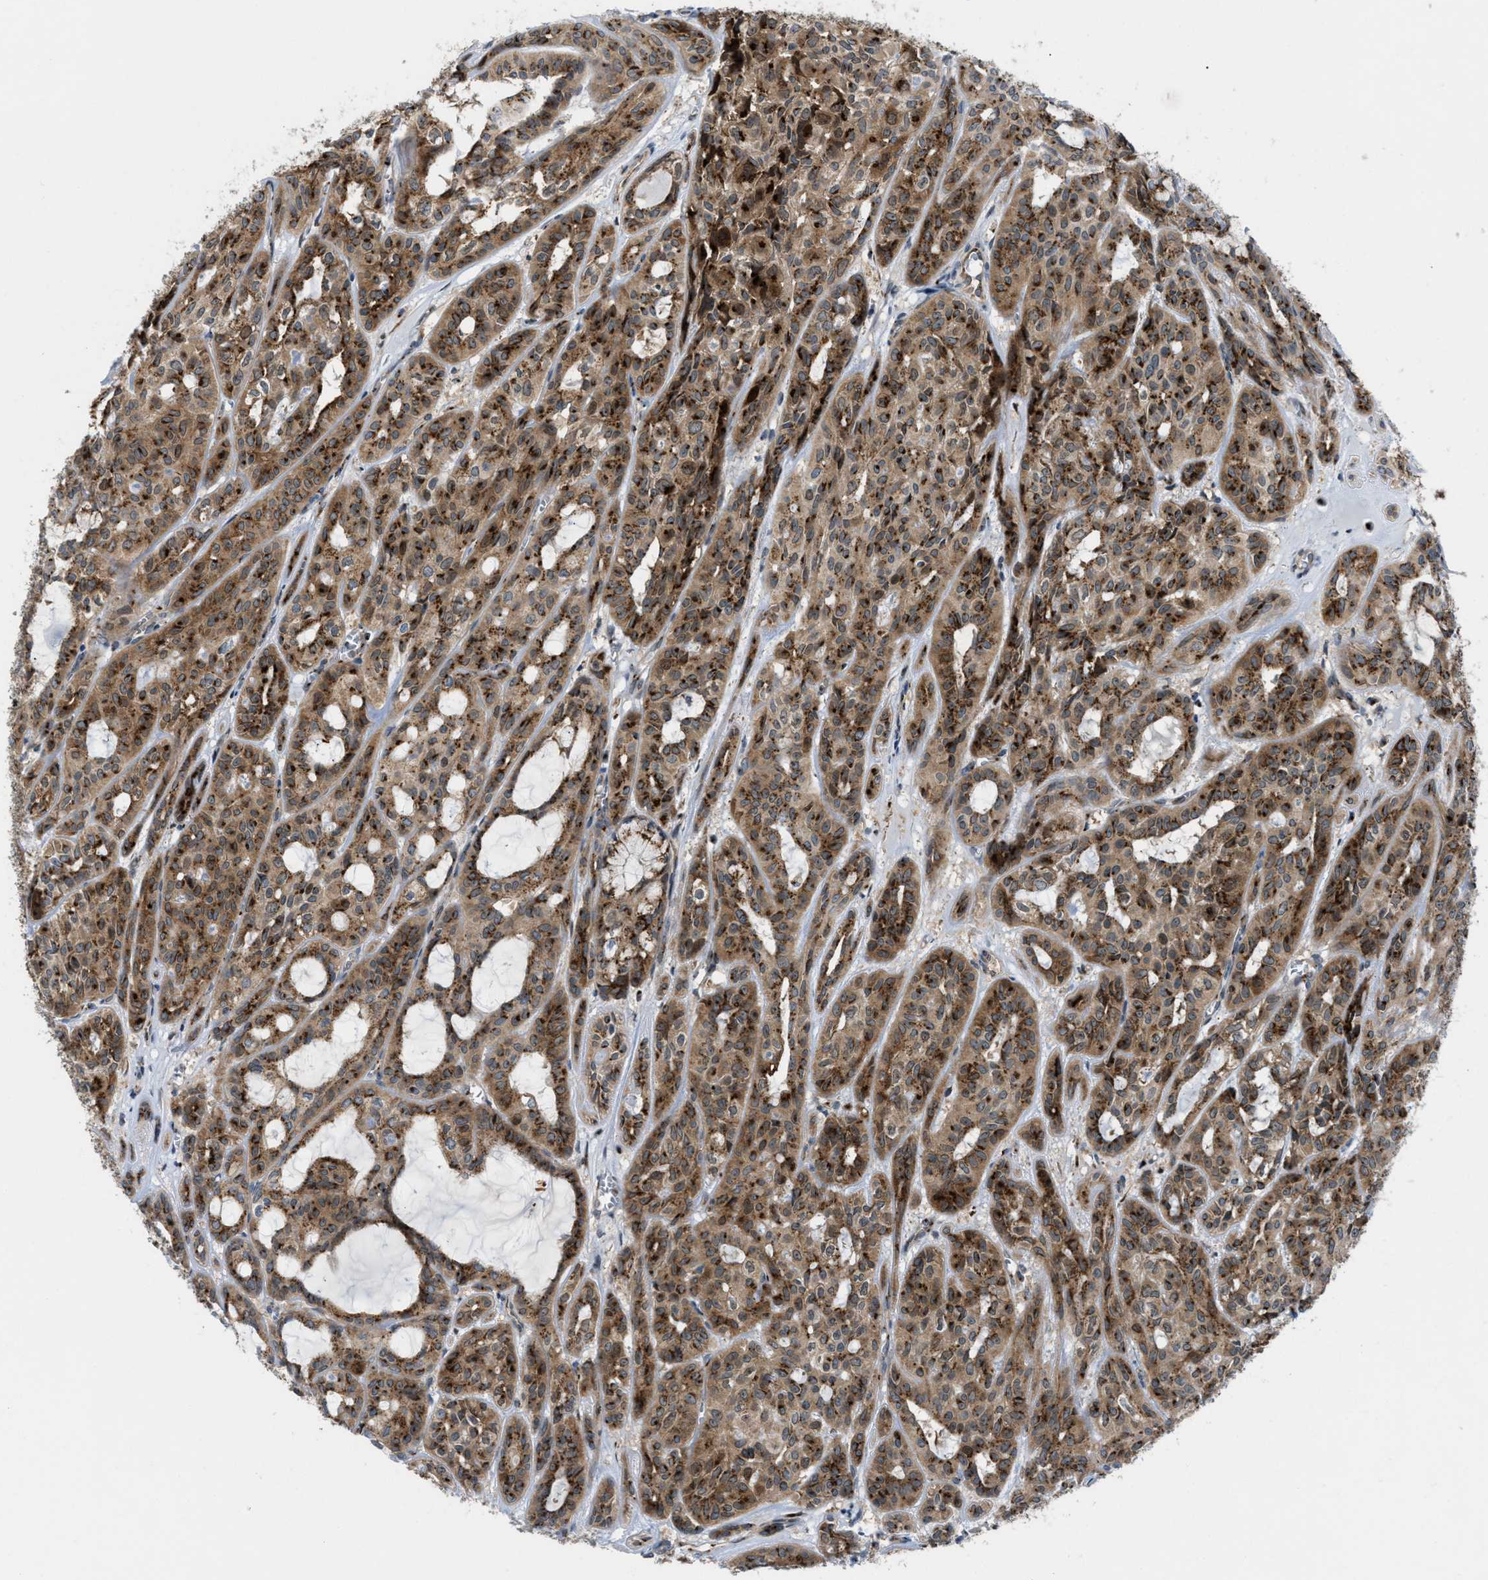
{"staining": {"intensity": "moderate", "quantity": ">75%", "location": "cytoplasmic/membranous"}, "tissue": "head and neck cancer", "cell_type": "Tumor cells", "image_type": "cancer", "snomed": [{"axis": "morphology", "description": "Adenocarcinoma, NOS"}, {"axis": "topography", "description": "Salivary gland, NOS"}, {"axis": "topography", "description": "Head-Neck"}], "caption": "Immunohistochemistry (IHC) (DAB (3,3'-diaminobenzidine)) staining of head and neck adenocarcinoma reveals moderate cytoplasmic/membranous protein positivity in approximately >75% of tumor cells.", "gene": "SLC38A10", "patient": {"sex": "female", "age": 76}}